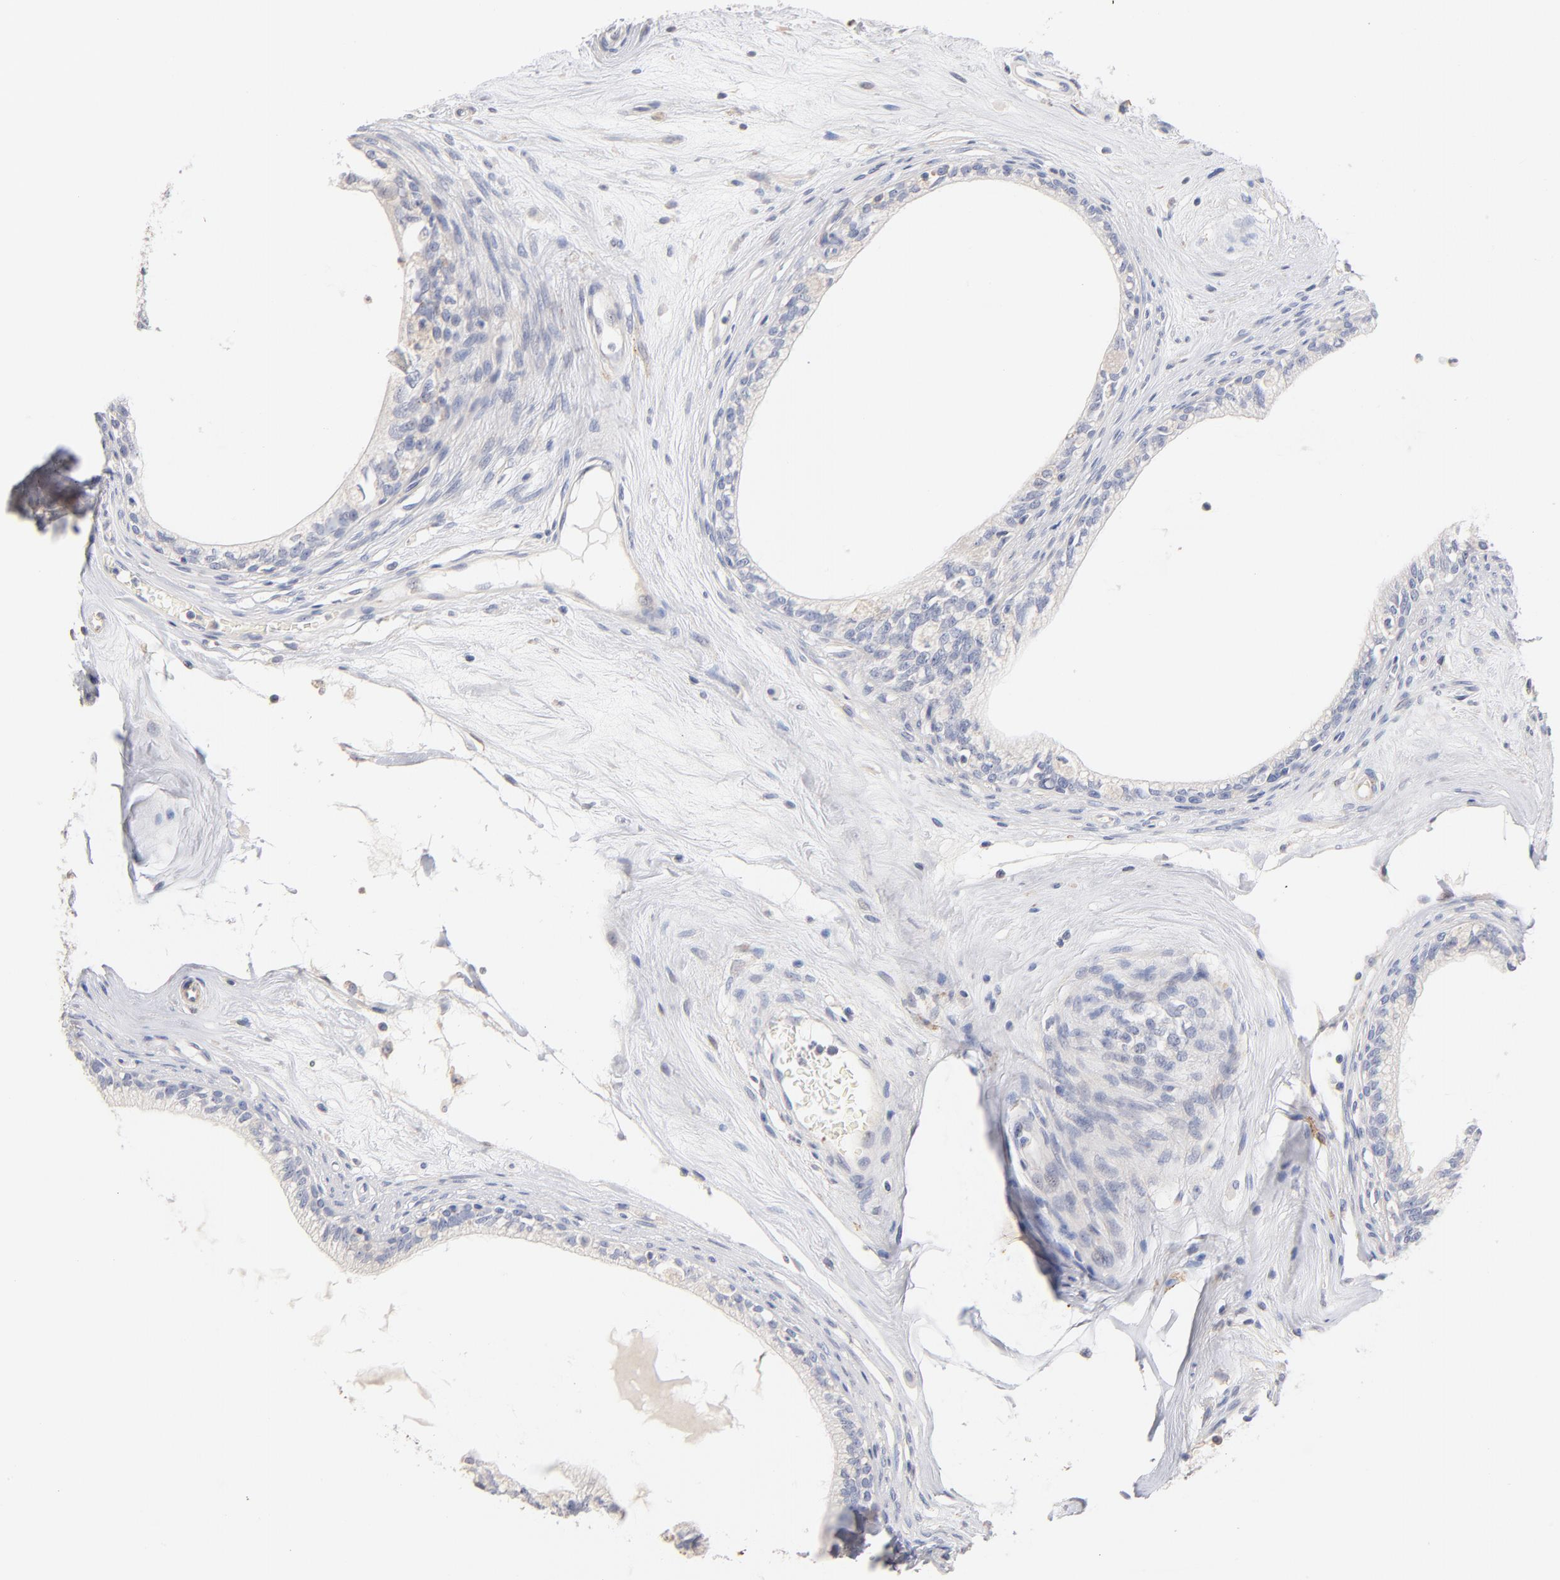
{"staining": {"intensity": "negative", "quantity": "none", "location": "none"}, "tissue": "epididymis", "cell_type": "Glandular cells", "image_type": "normal", "snomed": [{"axis": "morphology", "description": "Normal tissue, NOS"}, {"axis": "morphology", "description": "Inflammation, NOS"}, {"axis": "topography", "description": "Epididymis"}], "caption": "This image is of unremarkable epididymis stained with IHC to label a protein in brown with the nuclei are counter-stained blue. There is no staining in glandular cells.", "gene": "ITGA8", "patient": {"sex": "male", "age": 84}}